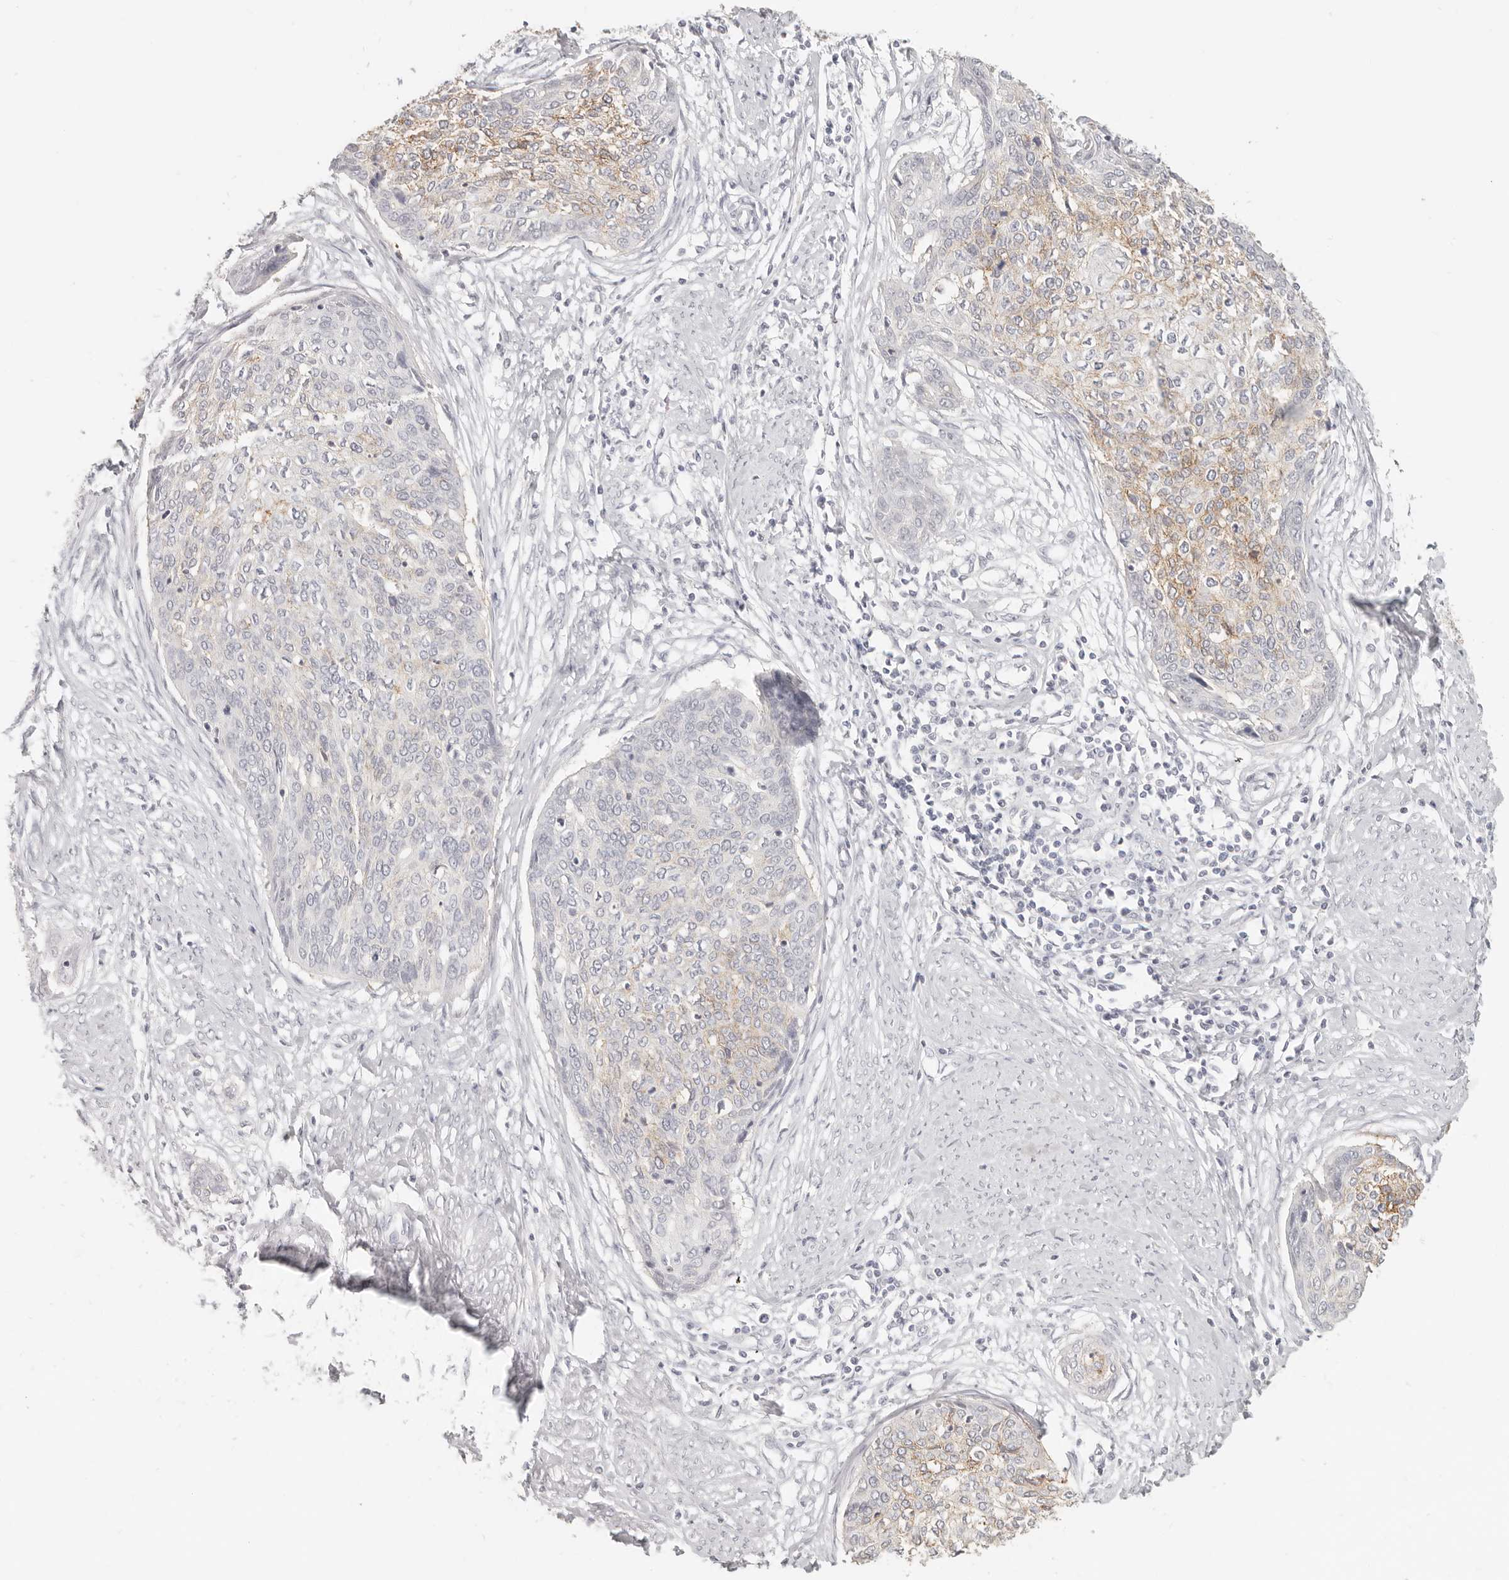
{"staining": {"intensity": "weak", "quantity": "25%-75%", "location": "cytoplasmic/membranous"}, "tissue": "cervical cancer", "cell_type": "Tumor cells", "image_type": "cancer", "snomed": [{"axis": "morphology", "description": "Squamous cell carcinoma, NOS"}, {"axis": "topography", "description": "Cervix"}], "caption": "A micrograph showing weak cytoplasmic/membranous positivity in approximately 25%-75% of tumor cells in cervical squamous cell carcinoma, as visualized by brown immunohistochemical staining.", "gene": "EPCAM", "patient": {"sex": "female", "age": 37}}